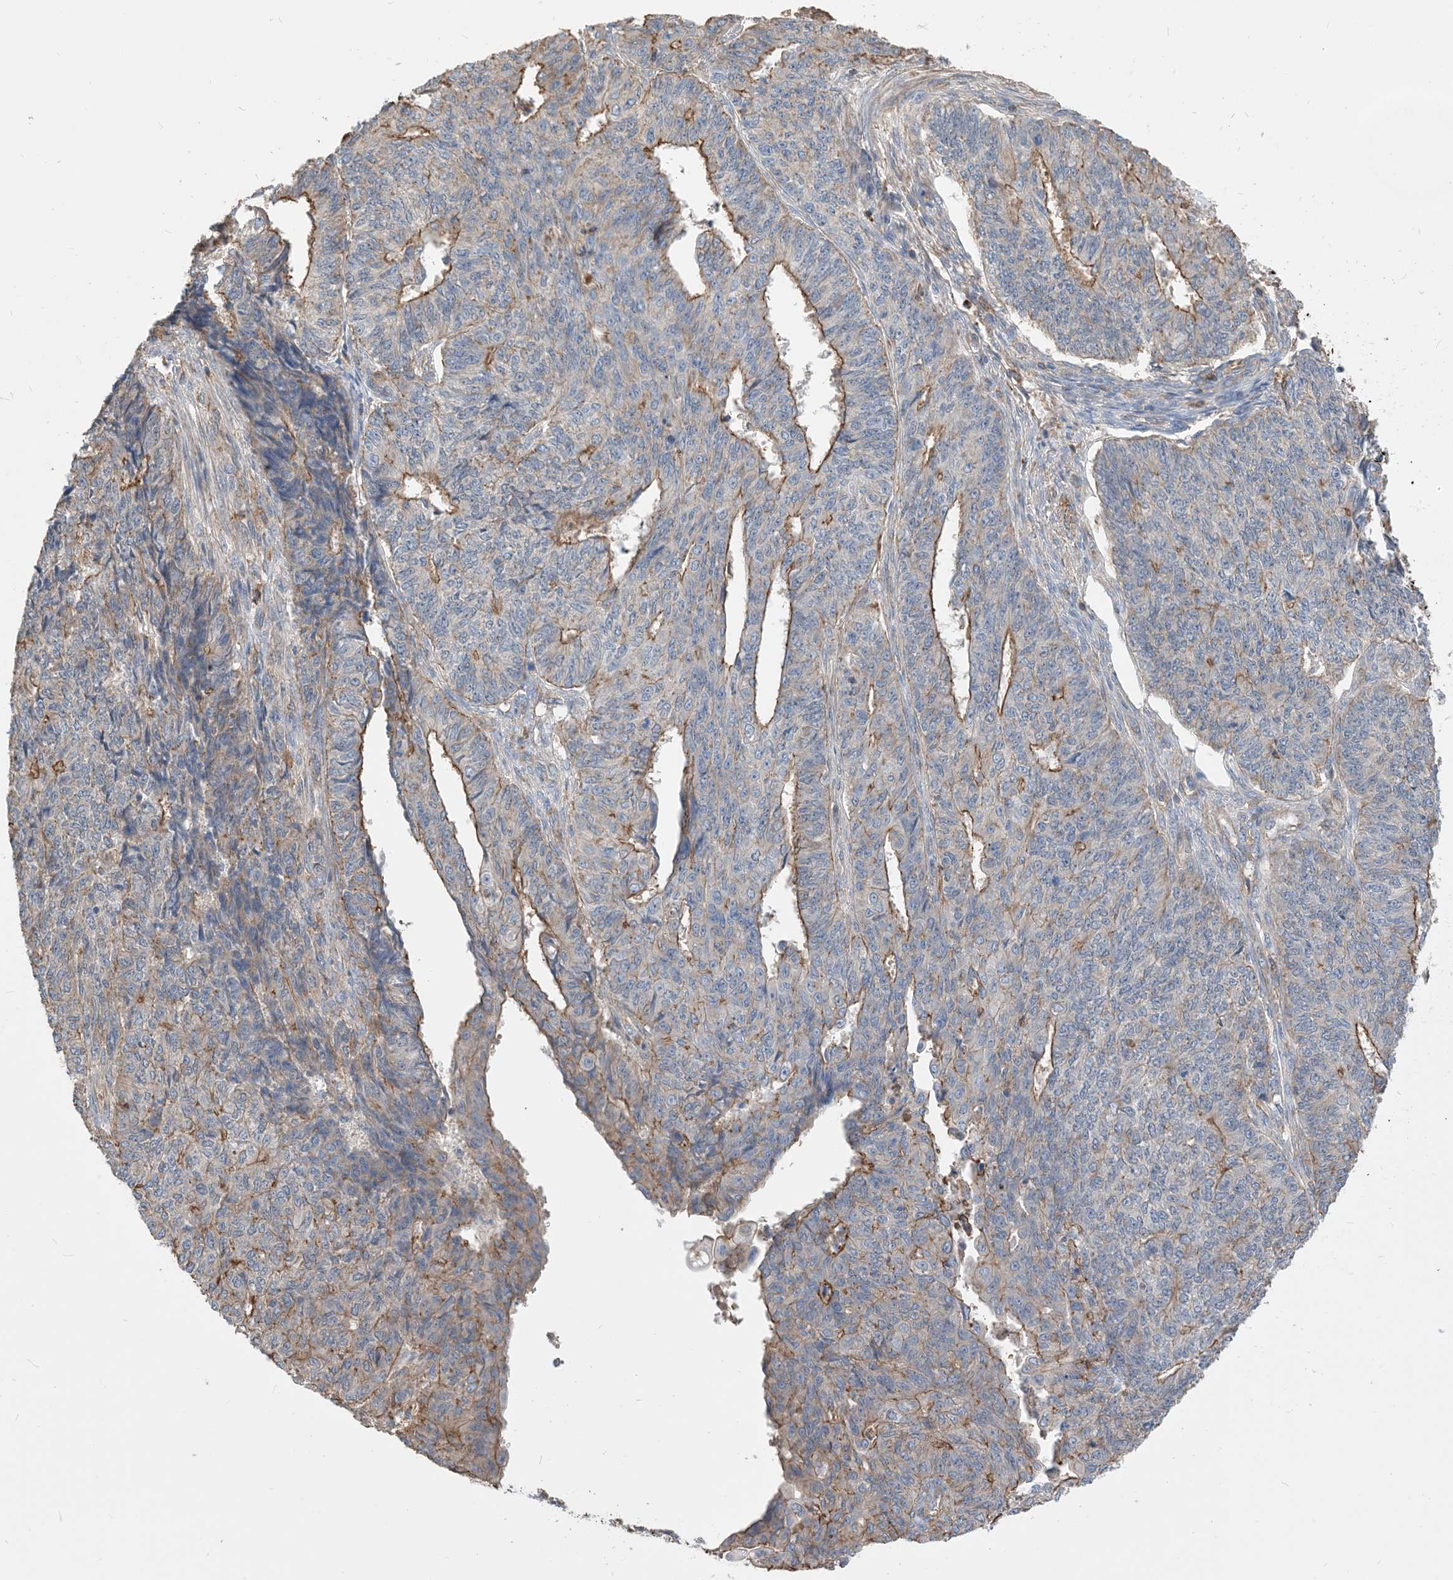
{"staining": {"intensity": "moderate", "quantity": "<25%", "location": "cytoplasmic/membranous"}, "tissue": "endometrial cancer", "cell_type": "Tumor cells", "image_type": "cancer", "snomed": [{"axis": "morphology", "description": "Adenocarcinoma, NOS"}, {"axis": "topography", "description": "Endometrium"}], "caption": "Endometrial cancer stained with a brown dye demonstrates moderate cytoplasmic/membranous positive positivity in approximately <25% of tumor cells.", "gene": "PARVG", "patient": {"sex": "female", "age": 32}}